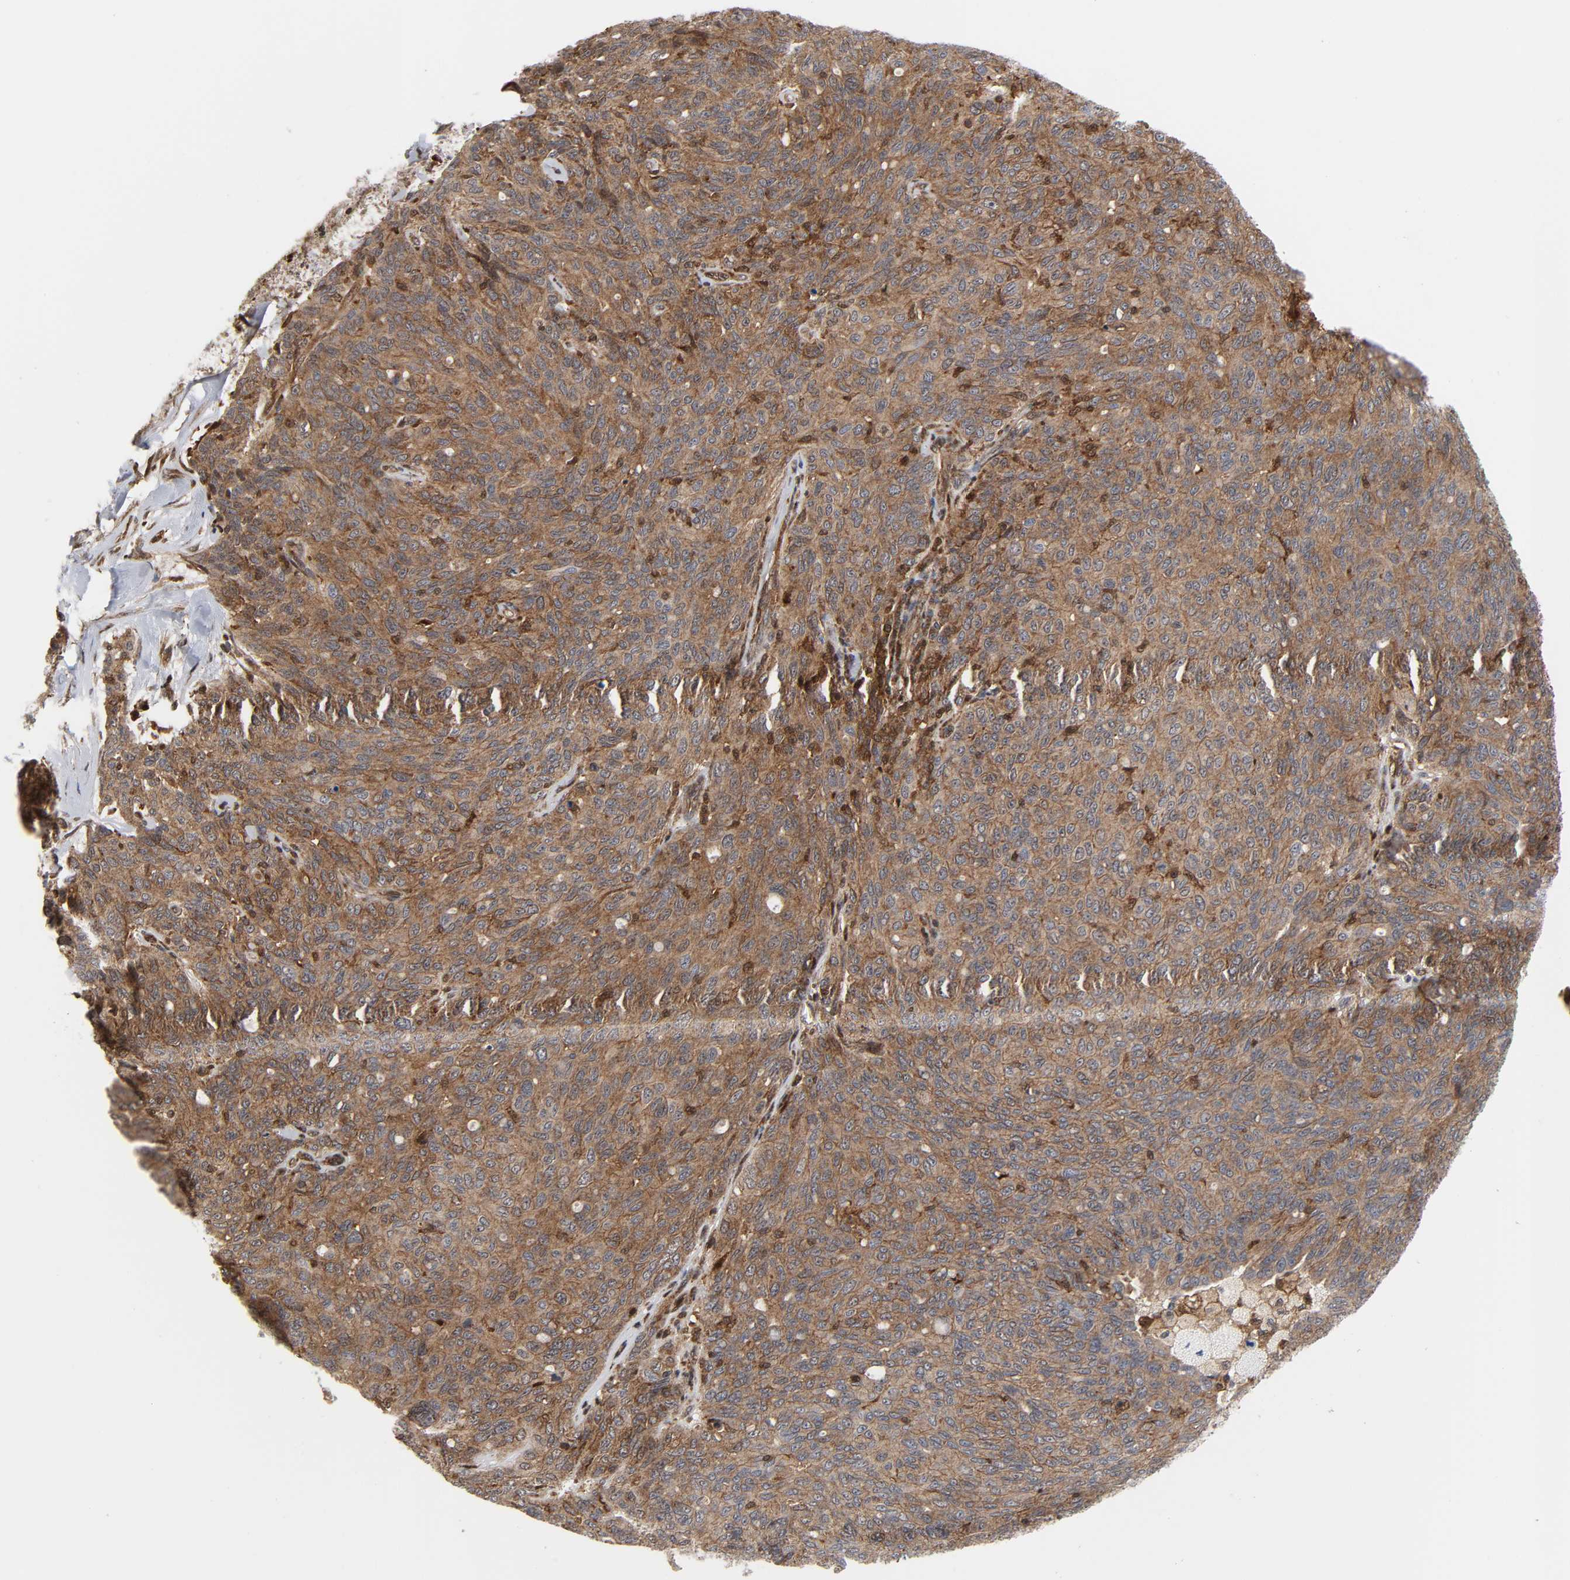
{"staining": {"intensity": "moderate", "quantity": ">75%", "location": "cytoplasmic/membranous"}, "tissue": "ovarian cancer", "cell_type": "Tumor cells", "image_type": "cancer", "snomed": [{"axis": "morphology", "description": "Carcinoma, endometroid"}, {"axis": "topography", "description": "Ovary"}], "caption": "There is medium levels of moderate cytoplasmic/membranous expression in tumor cells of ovarian cancer (endometroid carcinoma), as demonstrated by immunohistochemical staining (brown color).", "gene": "MAPK1", "patient": {"sex": "female", "age": 60}}